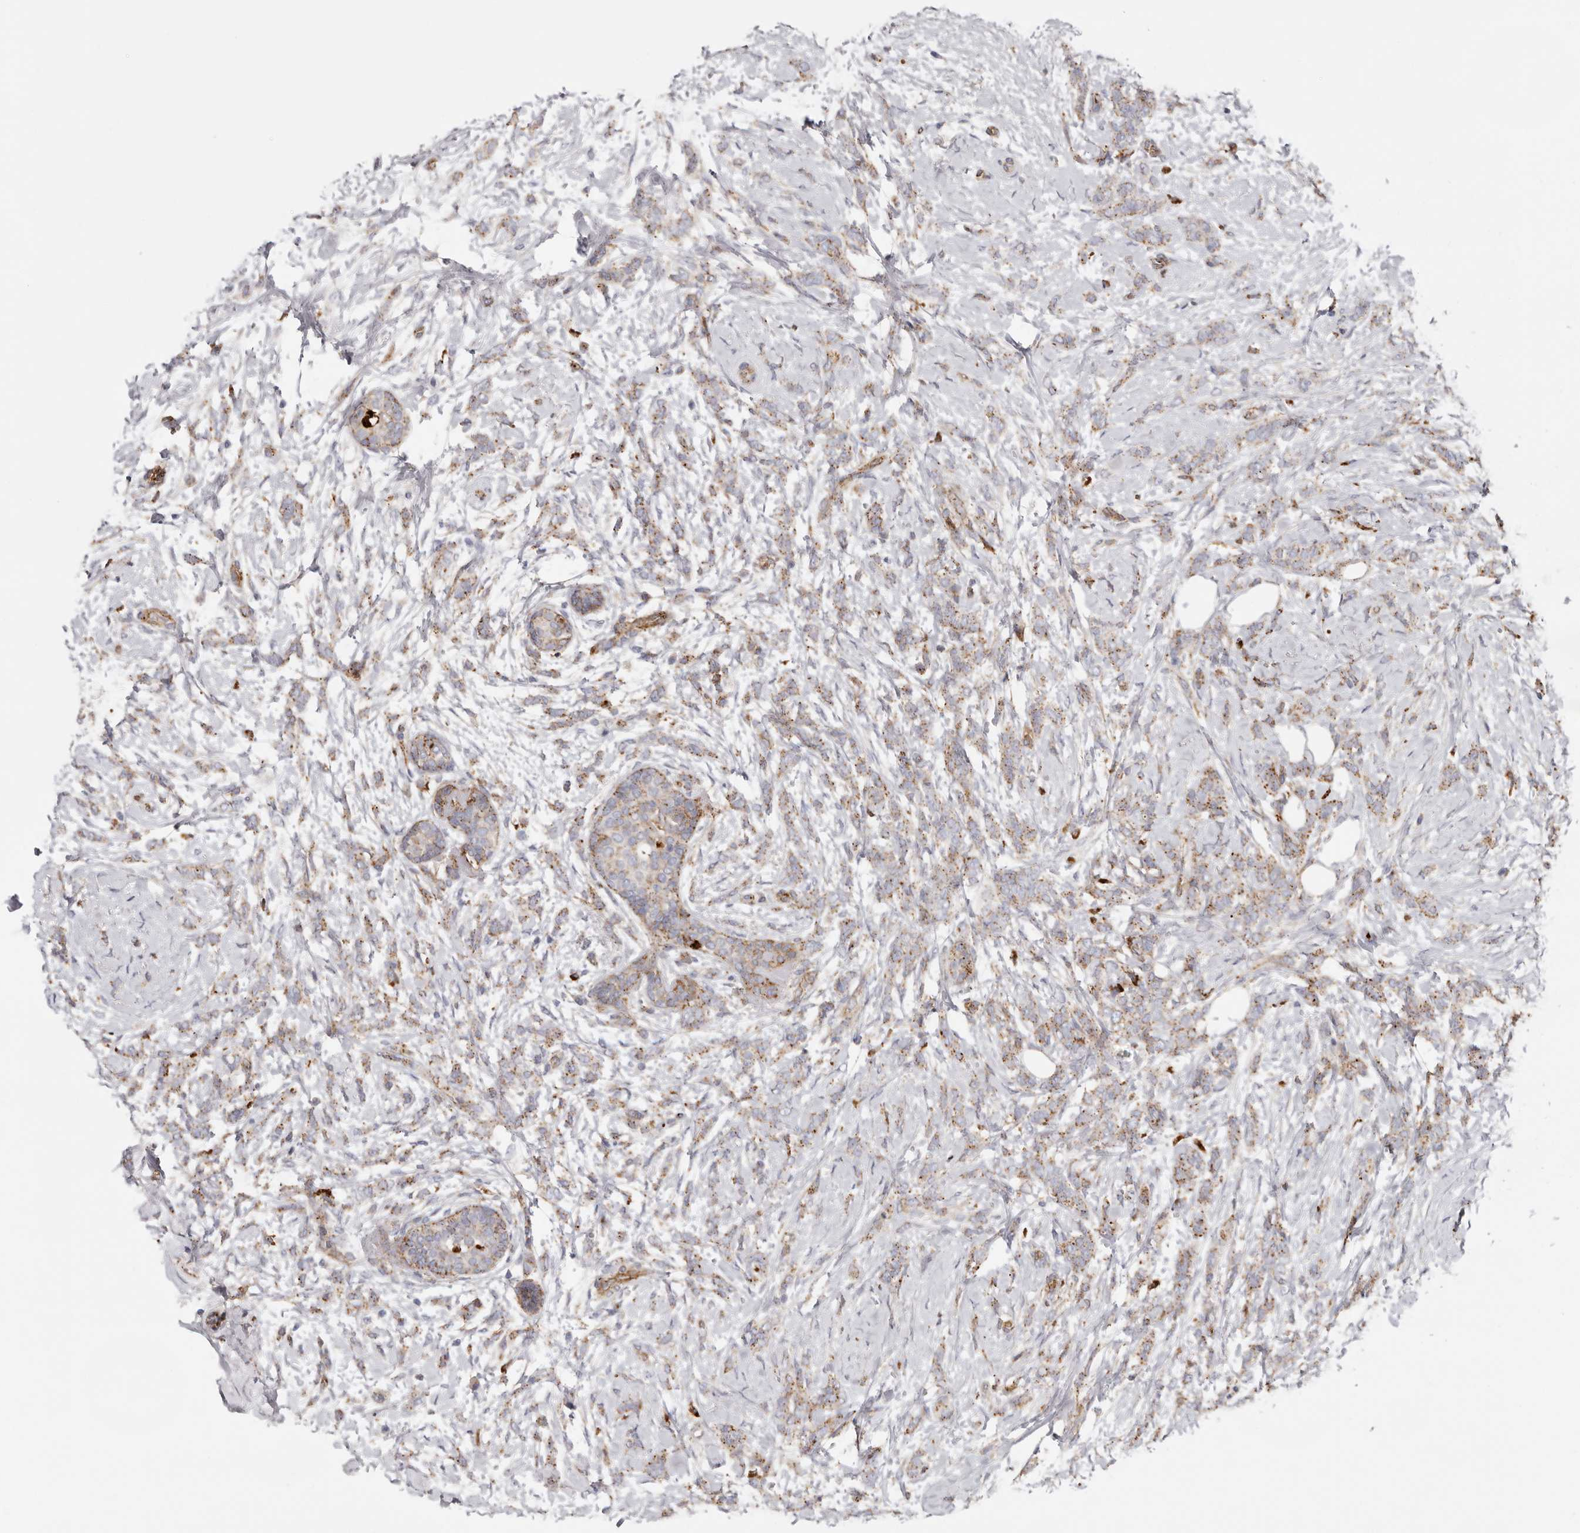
{"staining": {"intensity": "moderate", "quantity": ">75%", "location": "cytoplasmic/membranous"}, "tissue": "breast cancer", "cell_type": "Tumor cells", "image_type": "cancer", "snomed": [{"axis": "morphology", "description": "Lobular carcinoma, in situ"}, {"axis": "morphology", "description": "Lobular carcinoma"}, {"axis": "topography", "description": "Breast"}], "caption": "About >75% of tumor cells in human breast cancer (lobular carcinoma) demonstrate moderate cytoplasmic/membranous protein staining as visualized by brown immunohistochemical staining.", "gene": "GRN", "patient": {"sex": "female", "age": 41}}